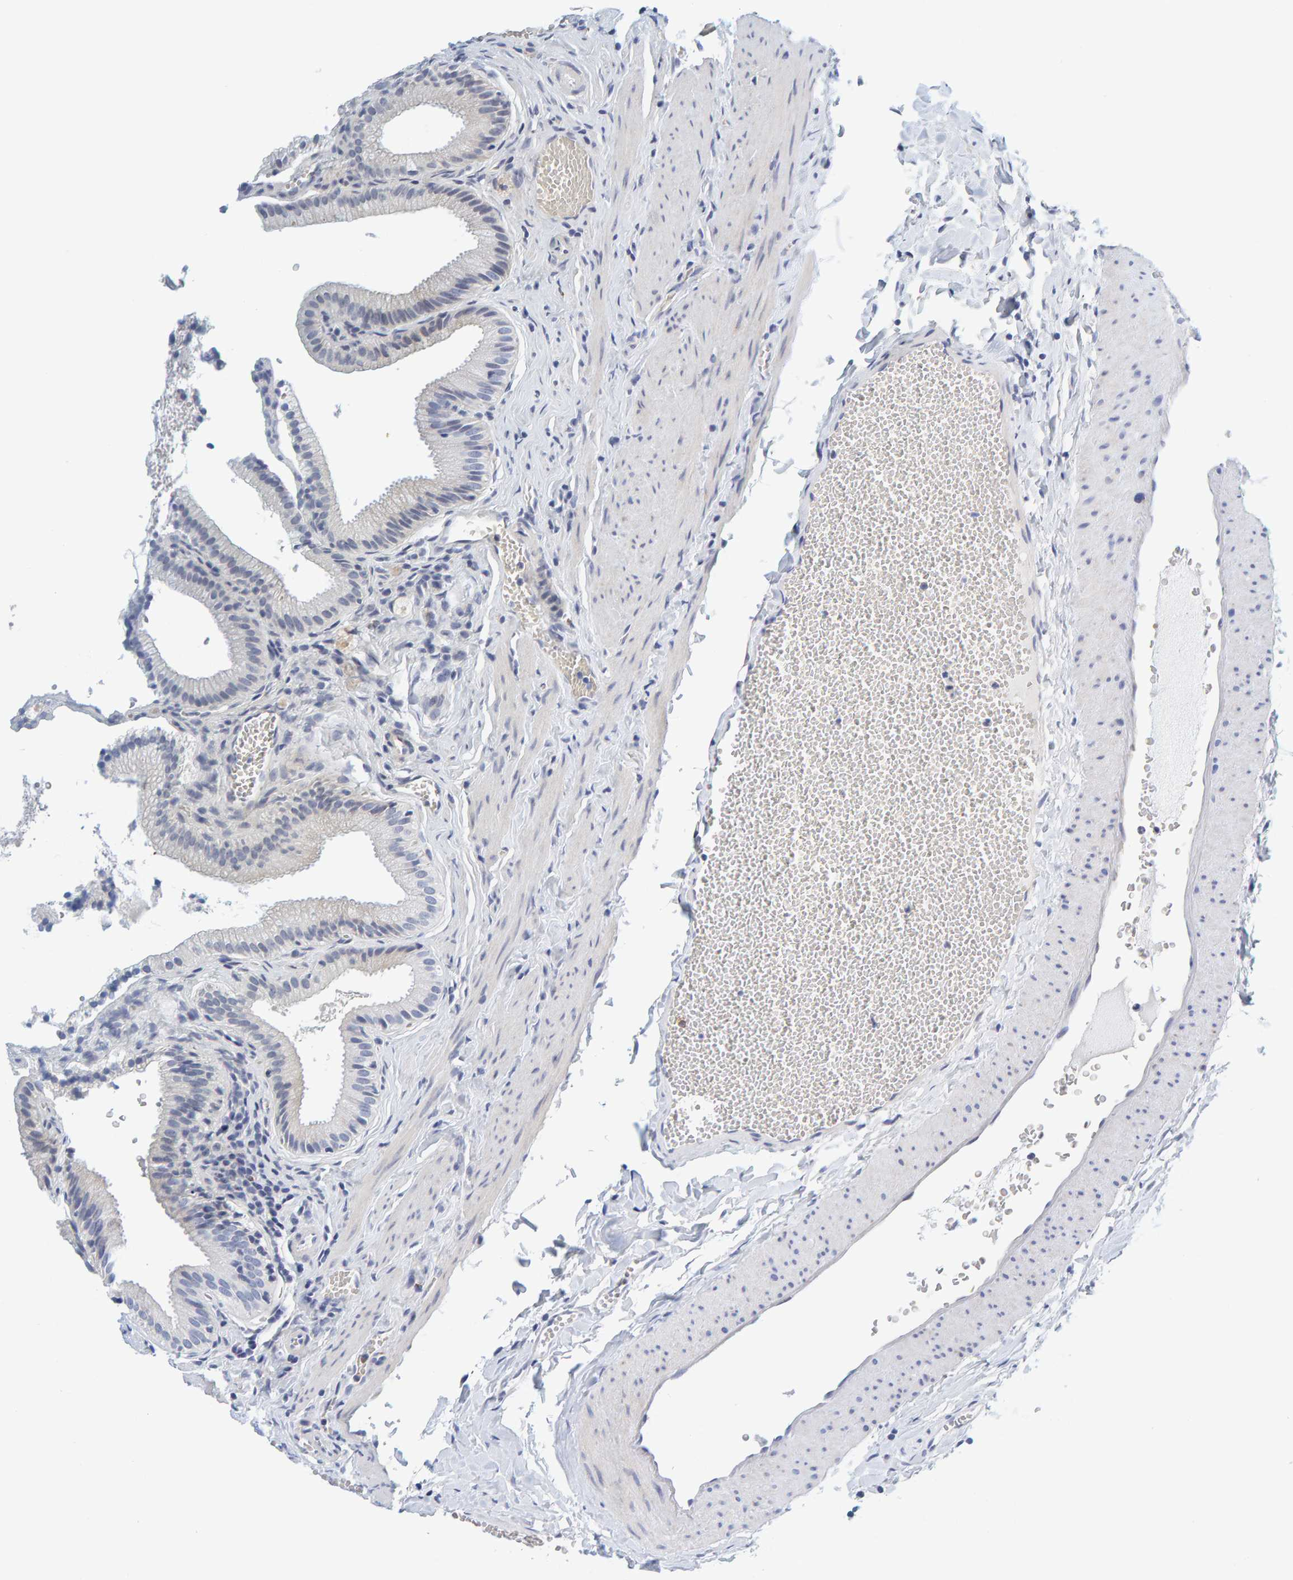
{"staining": {"intensity": "negative", "quantity": "none", "location": "none"}, "tissue": "gallbladder", "cell_type": "Glandular cells", "image_type": "normal", "snomed": [{"axis": "morphology", "description": "Normal tissue, NOS"}, {"axis": "topography", "description": "Gallbladder"}], "caption": "An immunohistochemistry (IHC) micrograph of normal gallbladder is shown. There is no staining in glandular cells of gallbladder.", "gene": "MOG", "patient": {"sex": "male", "age": 38}}